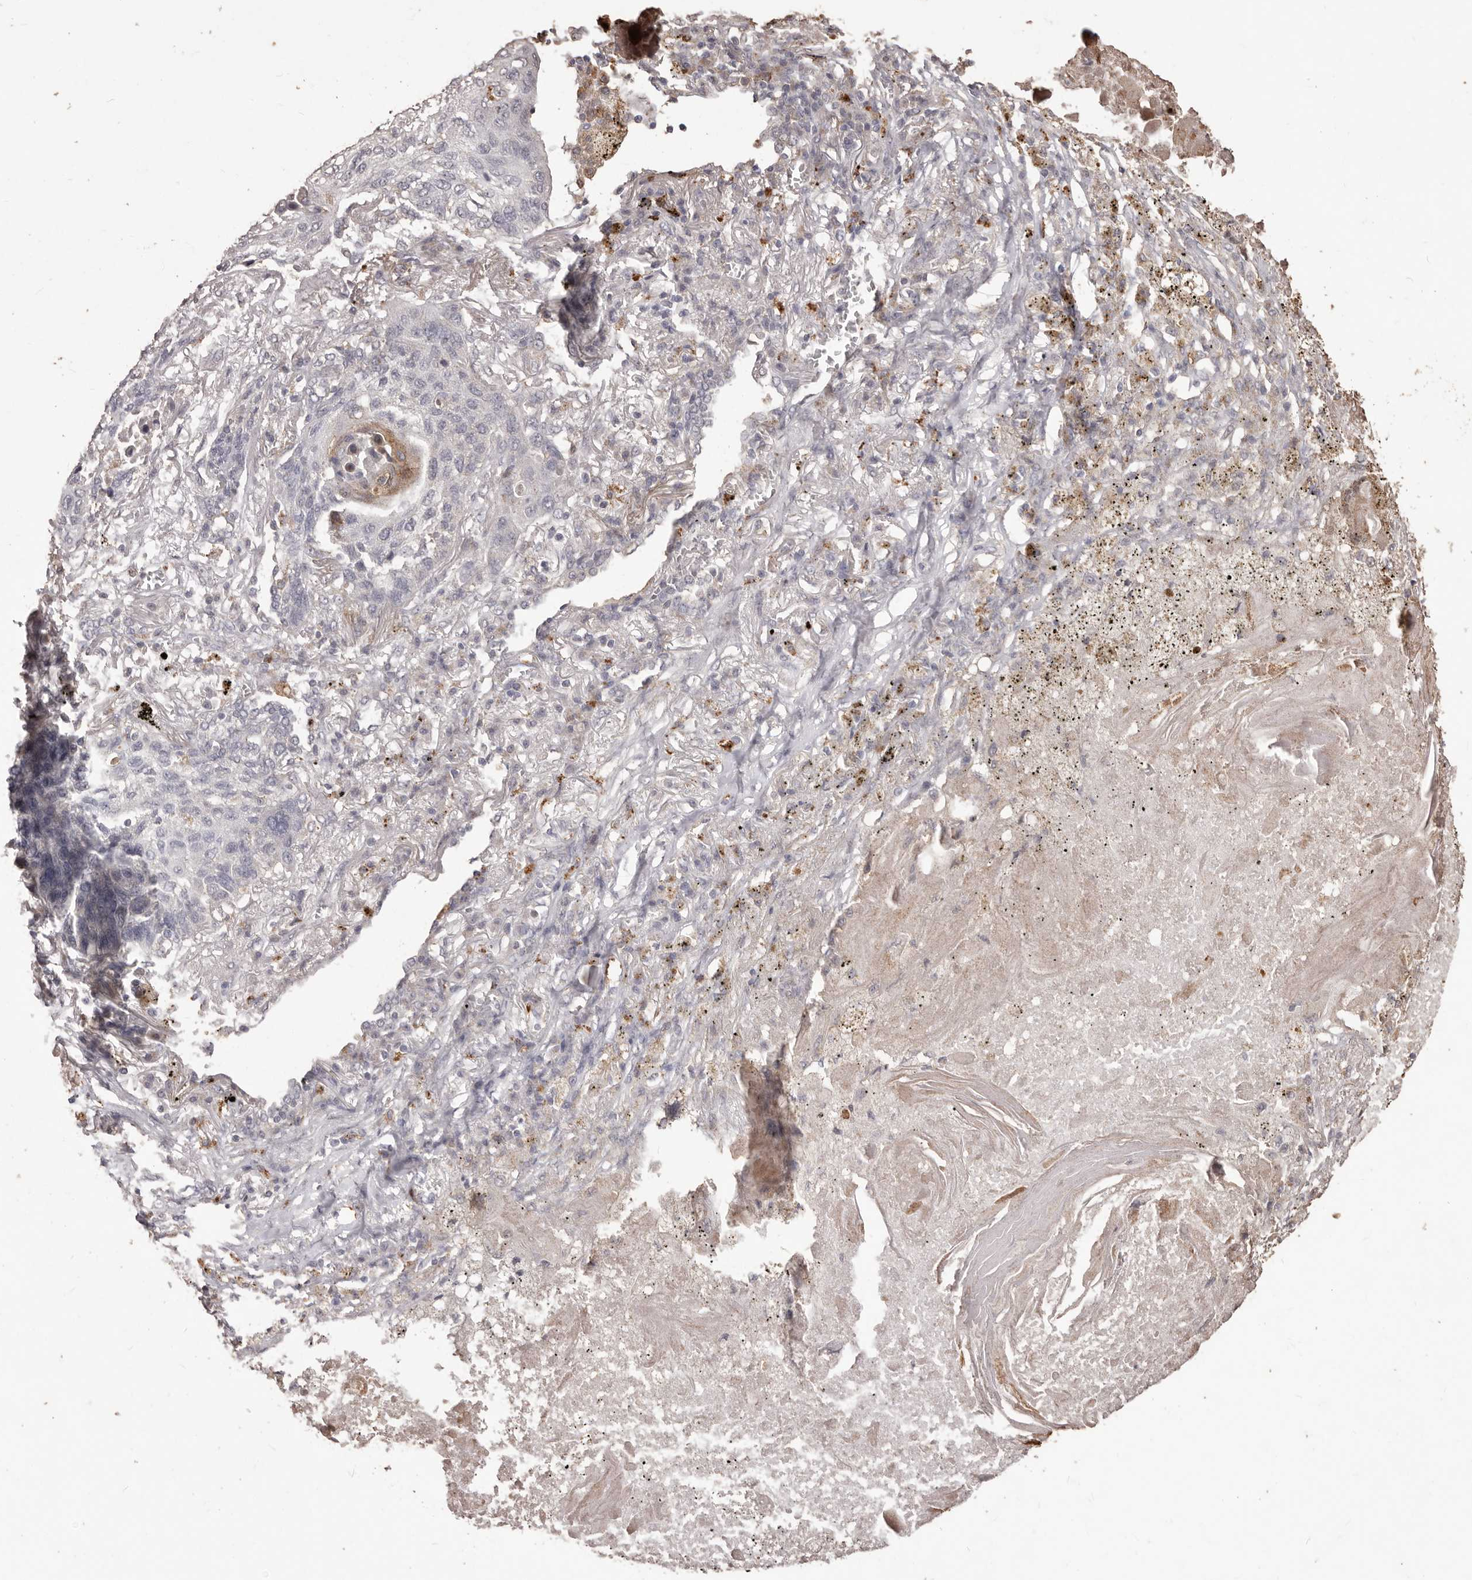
{"staining": {"intensity": "strong", "quantity": "<25%", "location": "cytoplasmic/membranous"}, "tissue": "lung cancer", "cell_type": "Tumor cells", "image_type": "cancer", "snomed": [{"axis": "morphology", "description": "Squamous cell carcinoma, NOS"}, {"axis": "topography", "description": "Lung"}], "caption": "Lung cancer (squamous cell carcinoma) stained with a protein marker demonstrates strong staining in tumor cells.", "gene": "PRSS27", "patient": {"sex": "female", "age": 63}}